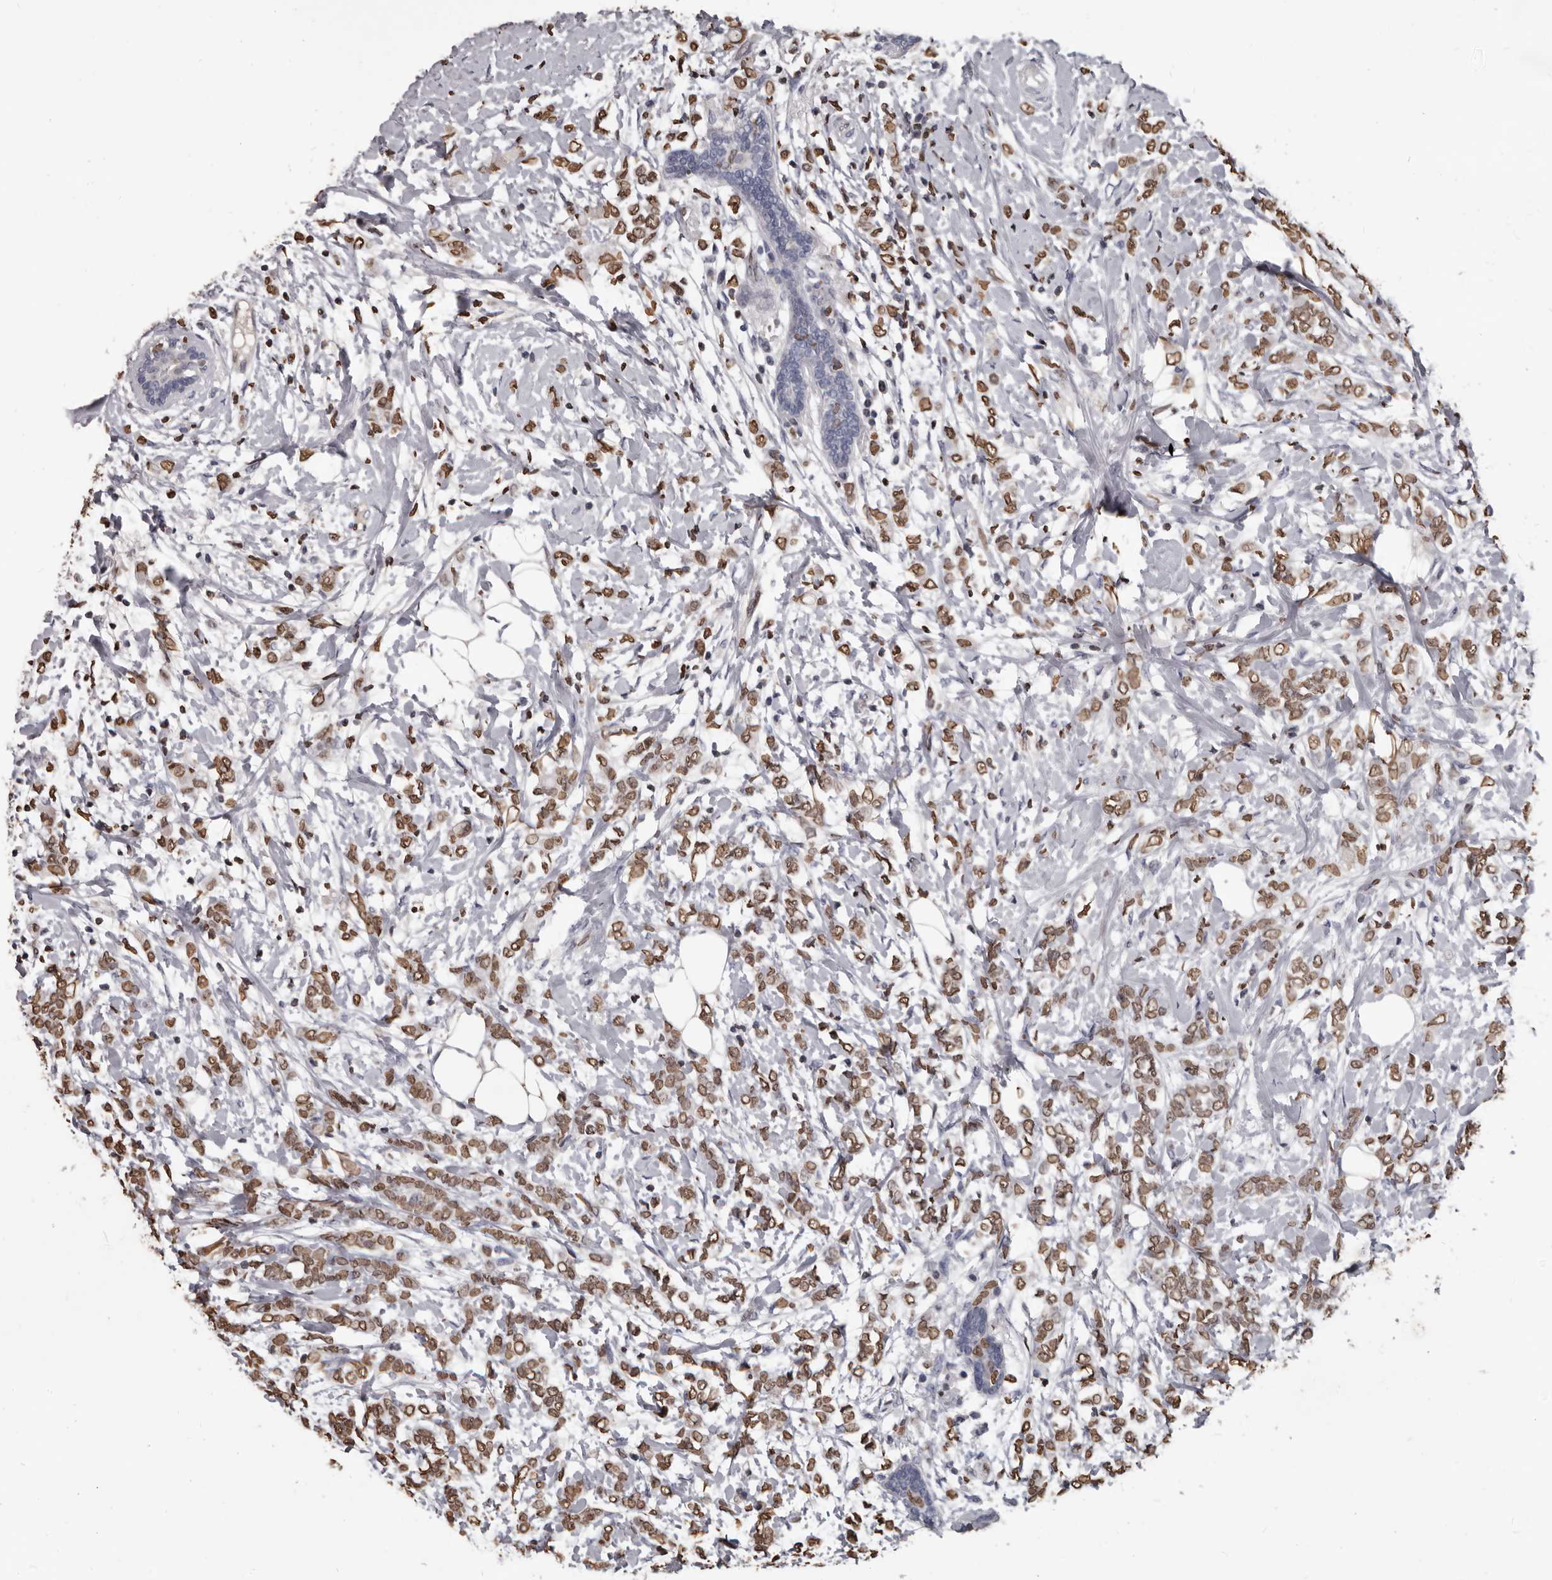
{"staining": {"intensity": "strong", "quantity": ">75%", "location": "nuclear"}, "tissue": "breast cancer", "cell_type": "Tumor cells", "image_type": "cancer", "snomed": [{"axis": "morphology", "description": "Normal tissue, NOS"}, {"axis": "morphology", "description": "Lobular carcinoma"}, {"axis": "topography", "description": "Breast"}], "caption": "The immunohistochemical stain shows strong nuclear positivity in tumor cells of breast lobular carcinoma tissue.", "gene": "AHR", "patient": {"sex": "female", "age": 47}}